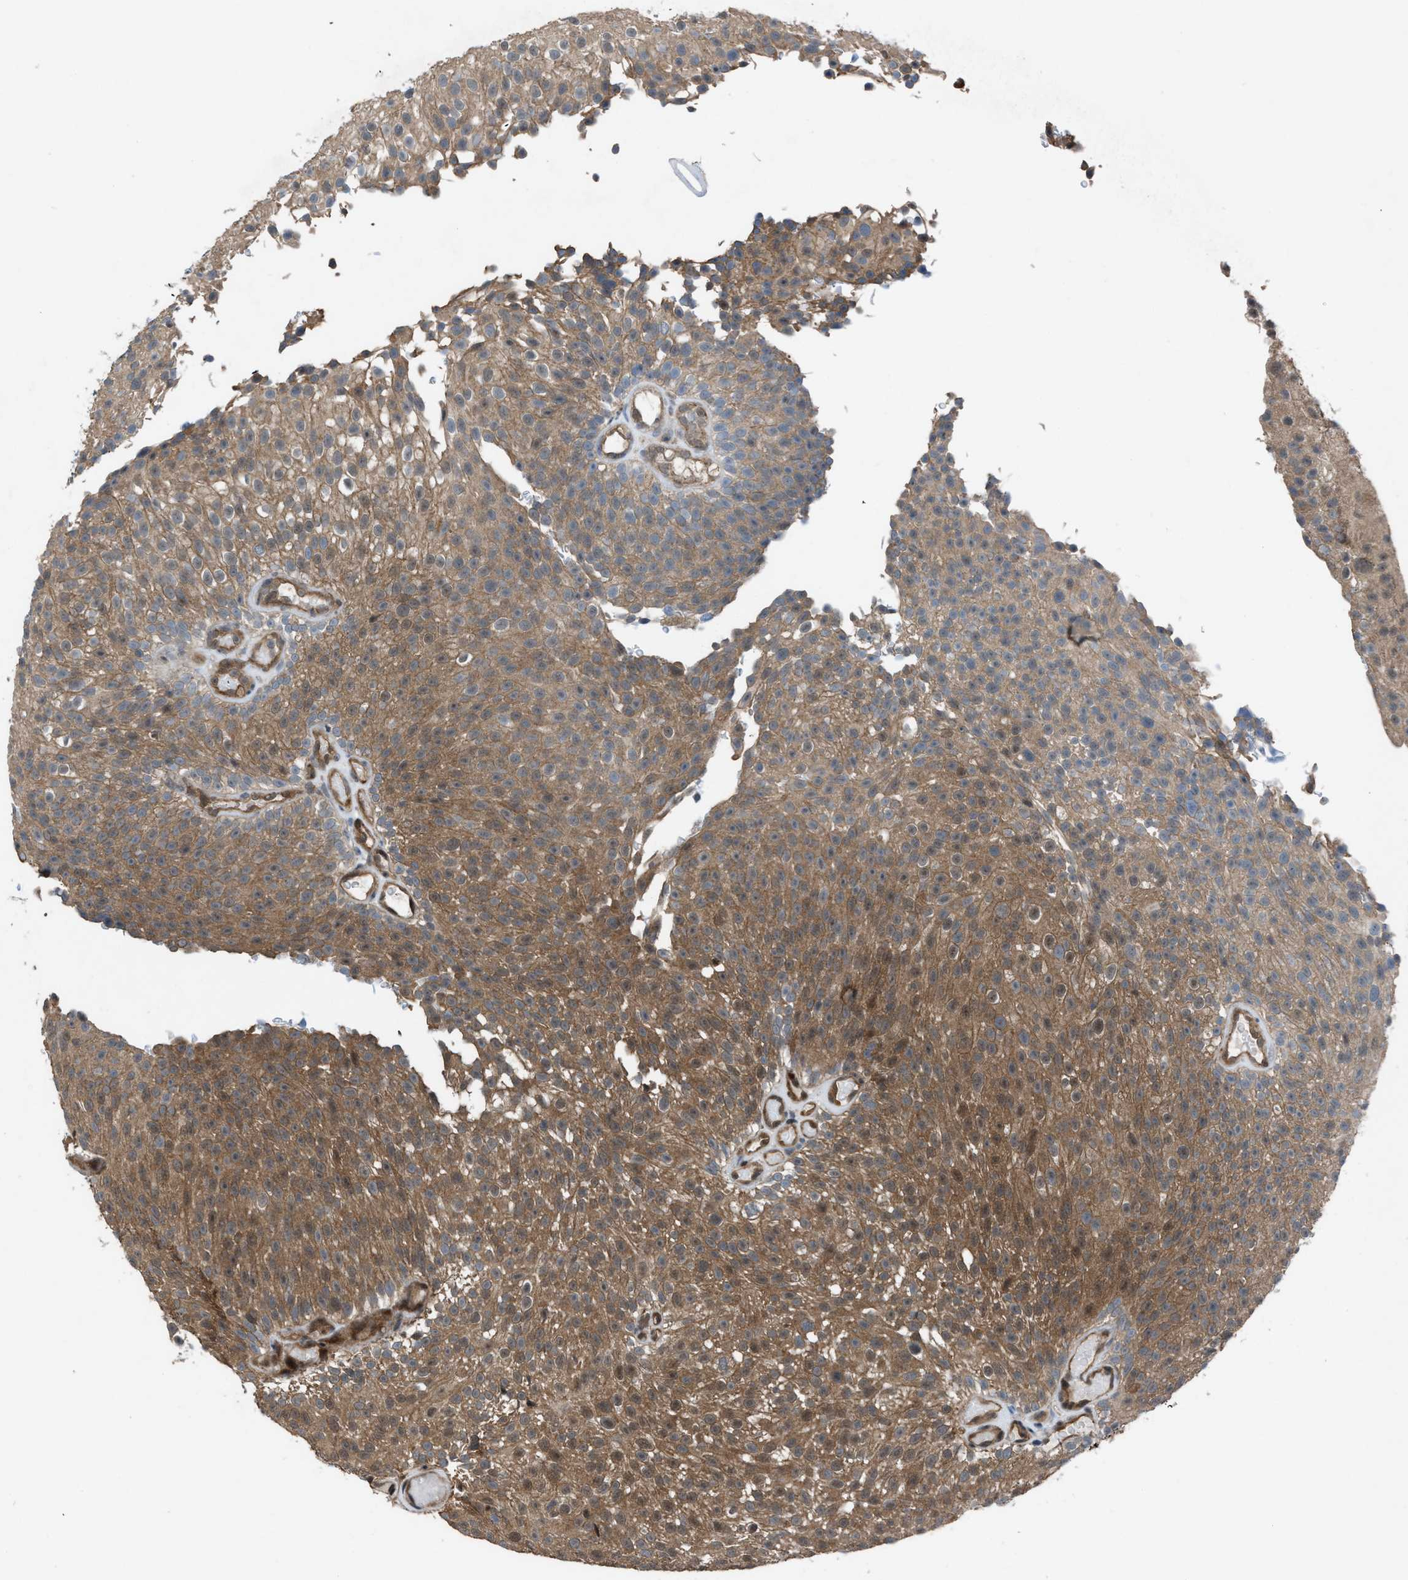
{"staining": {"intensity": "moderate", "quantity": ">75%", "location": "cytoplasmic/membranous"}, "tissue": "urothelial cancer", "cell_type": "Tumor cells", "image_type": "cancer", "snomed": [{"axis": "morphology", "description": "Urothelial carcinoma, Low grade"}, {"axis": "topography", "description": "Urinary bladder"}], "caption": "Urothelial carcinoma (low-grade) stained with immunohistochemistry (IHC) exhibits moderate cytoplasmic/membranous expression in about >75% of tumor cells. (Stains: DAB in brown, nuclei in blue, Microscopy: brightfield microscopy at high magnification).", "gene": "PLAA", "patient": {"sex": "male", "age": 78}}